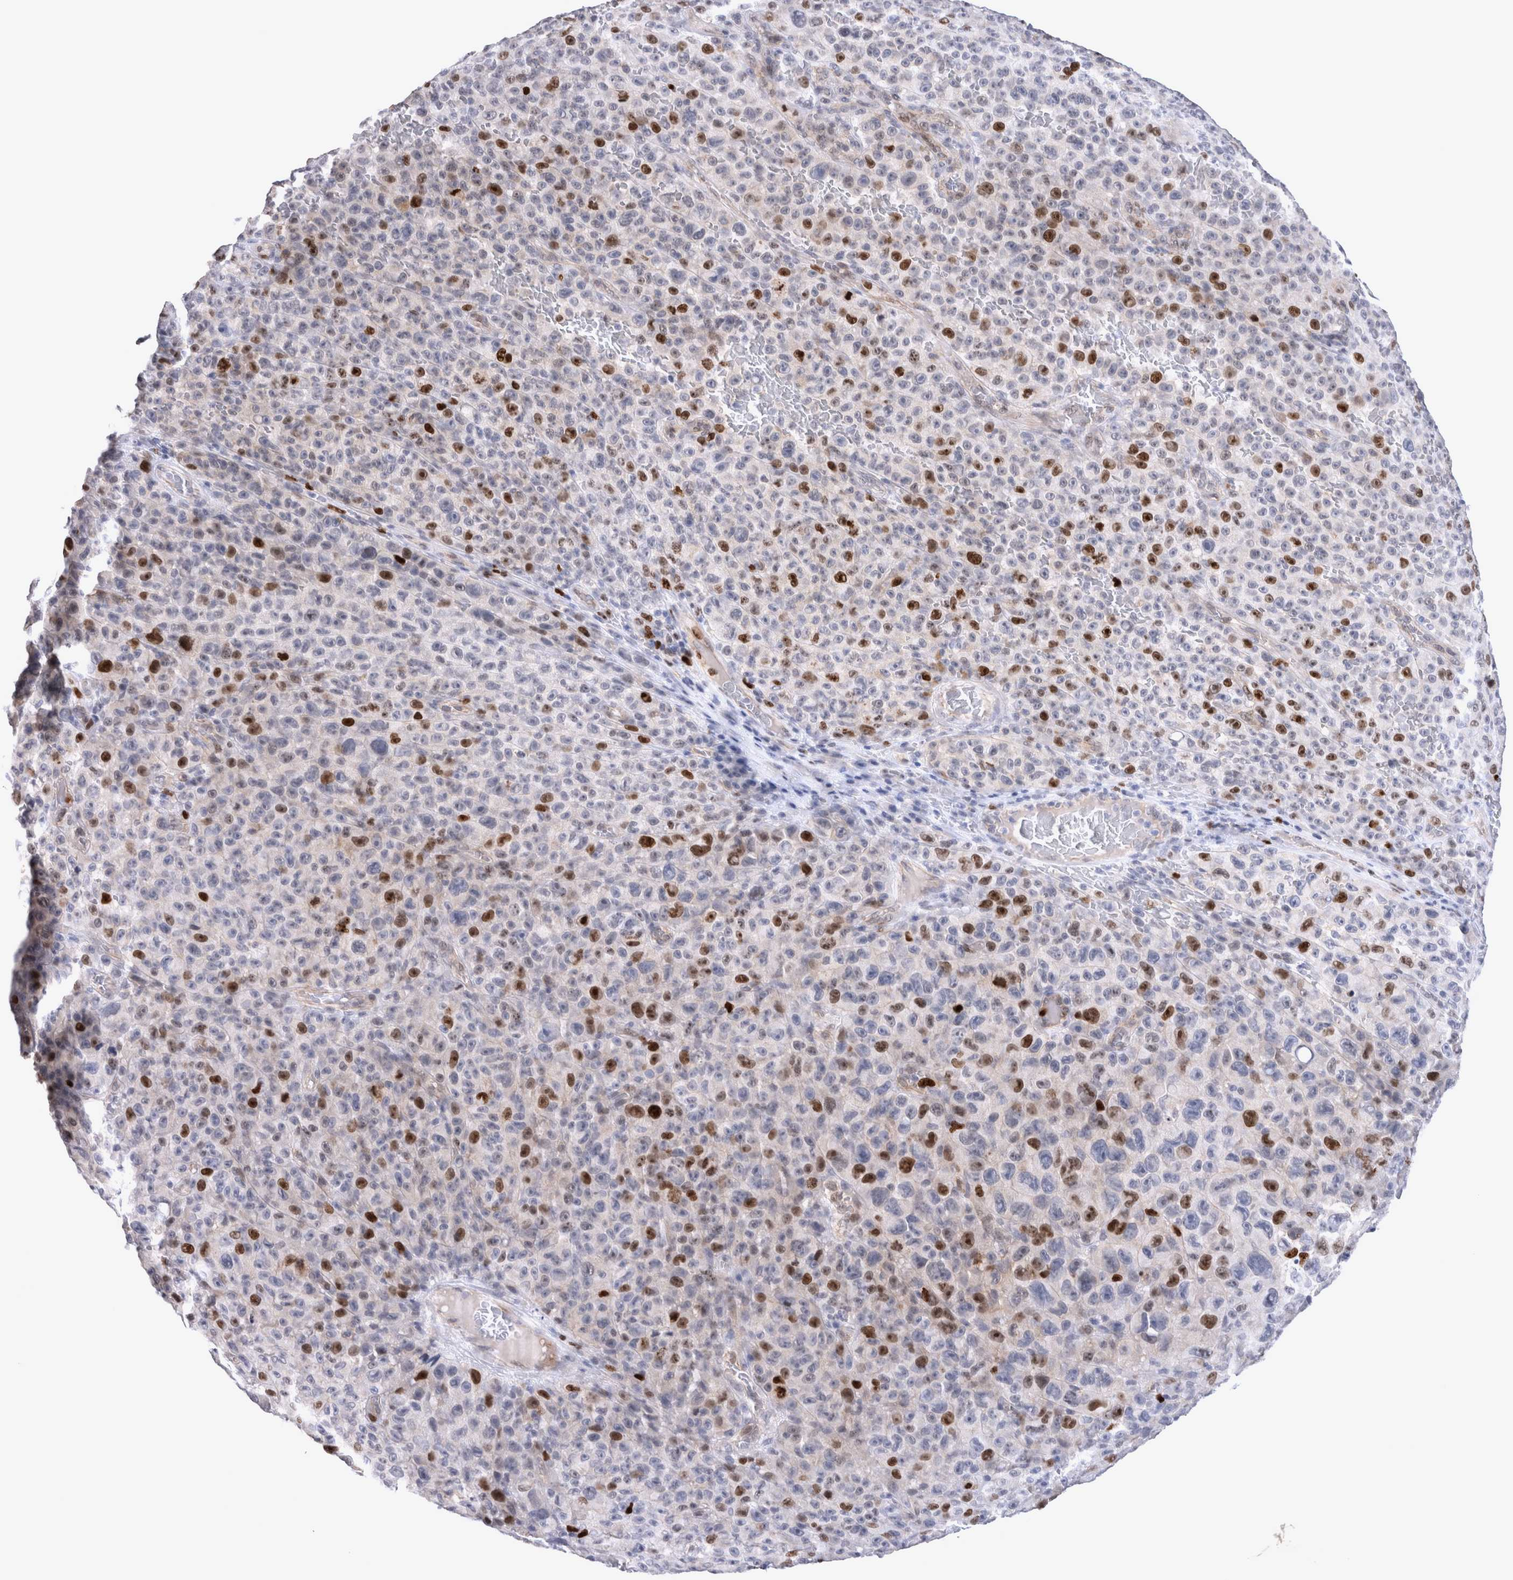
{"staining": {"intensity": "strong", "quantity": "<25%", "location": "nuclear"}, "tissue": "melanoma", "cell_type": "Tumor cells", "image_type": "cancer", "snomed": [{"axis": "morphology", "description": "Malignant melanoma, NOS"}, {"axis": "topography", "description": "Skin"}], "caption": "IHC image of human malignant melanoma stained for a protein (brown), which reveals medium levels of strong nuclear expression in about <25% of tumor cells.", "gene": "KIF18B", "patient": {"sex": "female", "age": 82}}